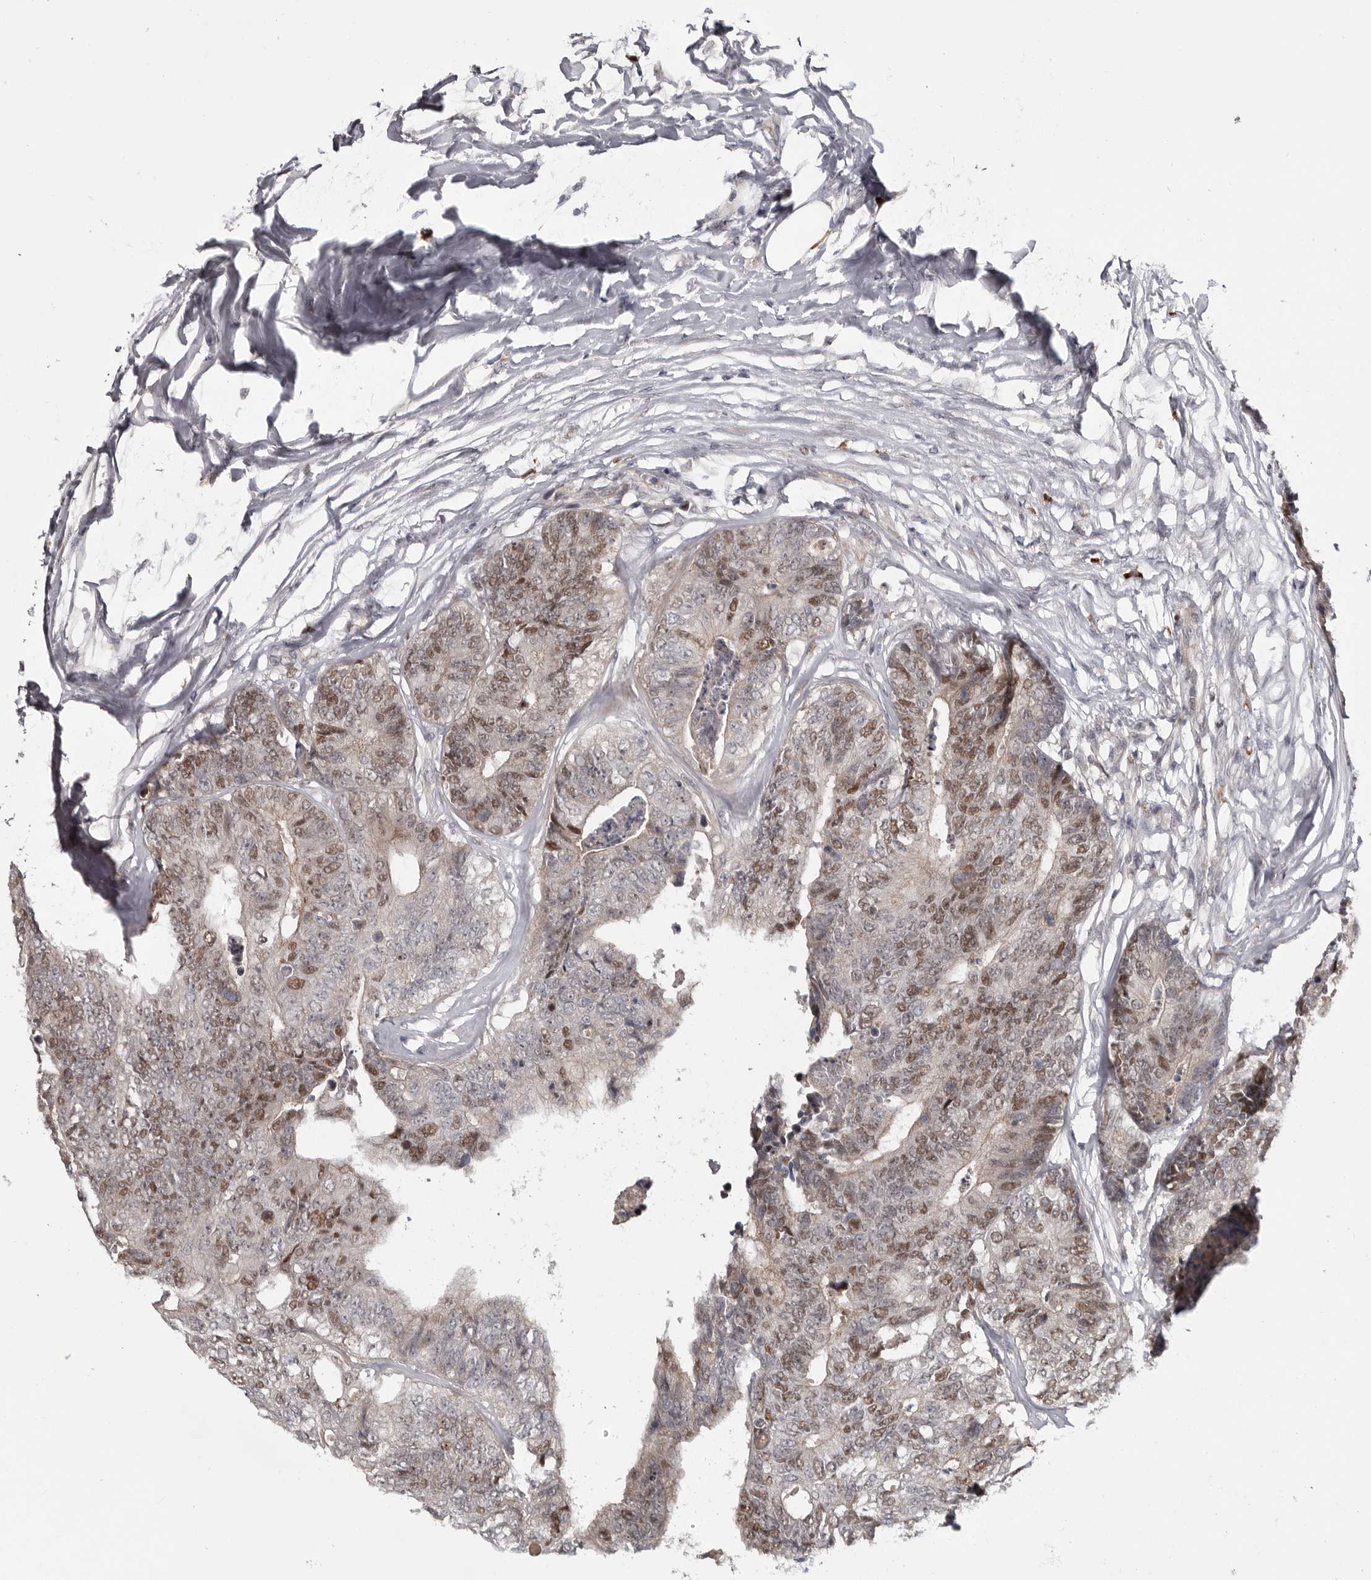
{"staining": {"intensity": "moderate", "quantity": ">75%", "location": "nuclear"}, "tissue": "colorectal cancer", "cell_type": "Tumor cells", "image_type": "cancer", "snomed": [{"axis": "morphology", "description": "Adenocarcinoma, NOS"}, {"axis": "topography", "description": "Colon"}], "caption": "A brown stain labels moderate nuclear staining of a protein in human colorectal cancer (adenocarcinoma) tumor cells. The staining is performed using DAB brown chromogen to label protein expression. The nuclei are counter-stained blue using hematoxylin.", "gene": "ZNF277", "patient": {"sex": "female", "age": 67}}